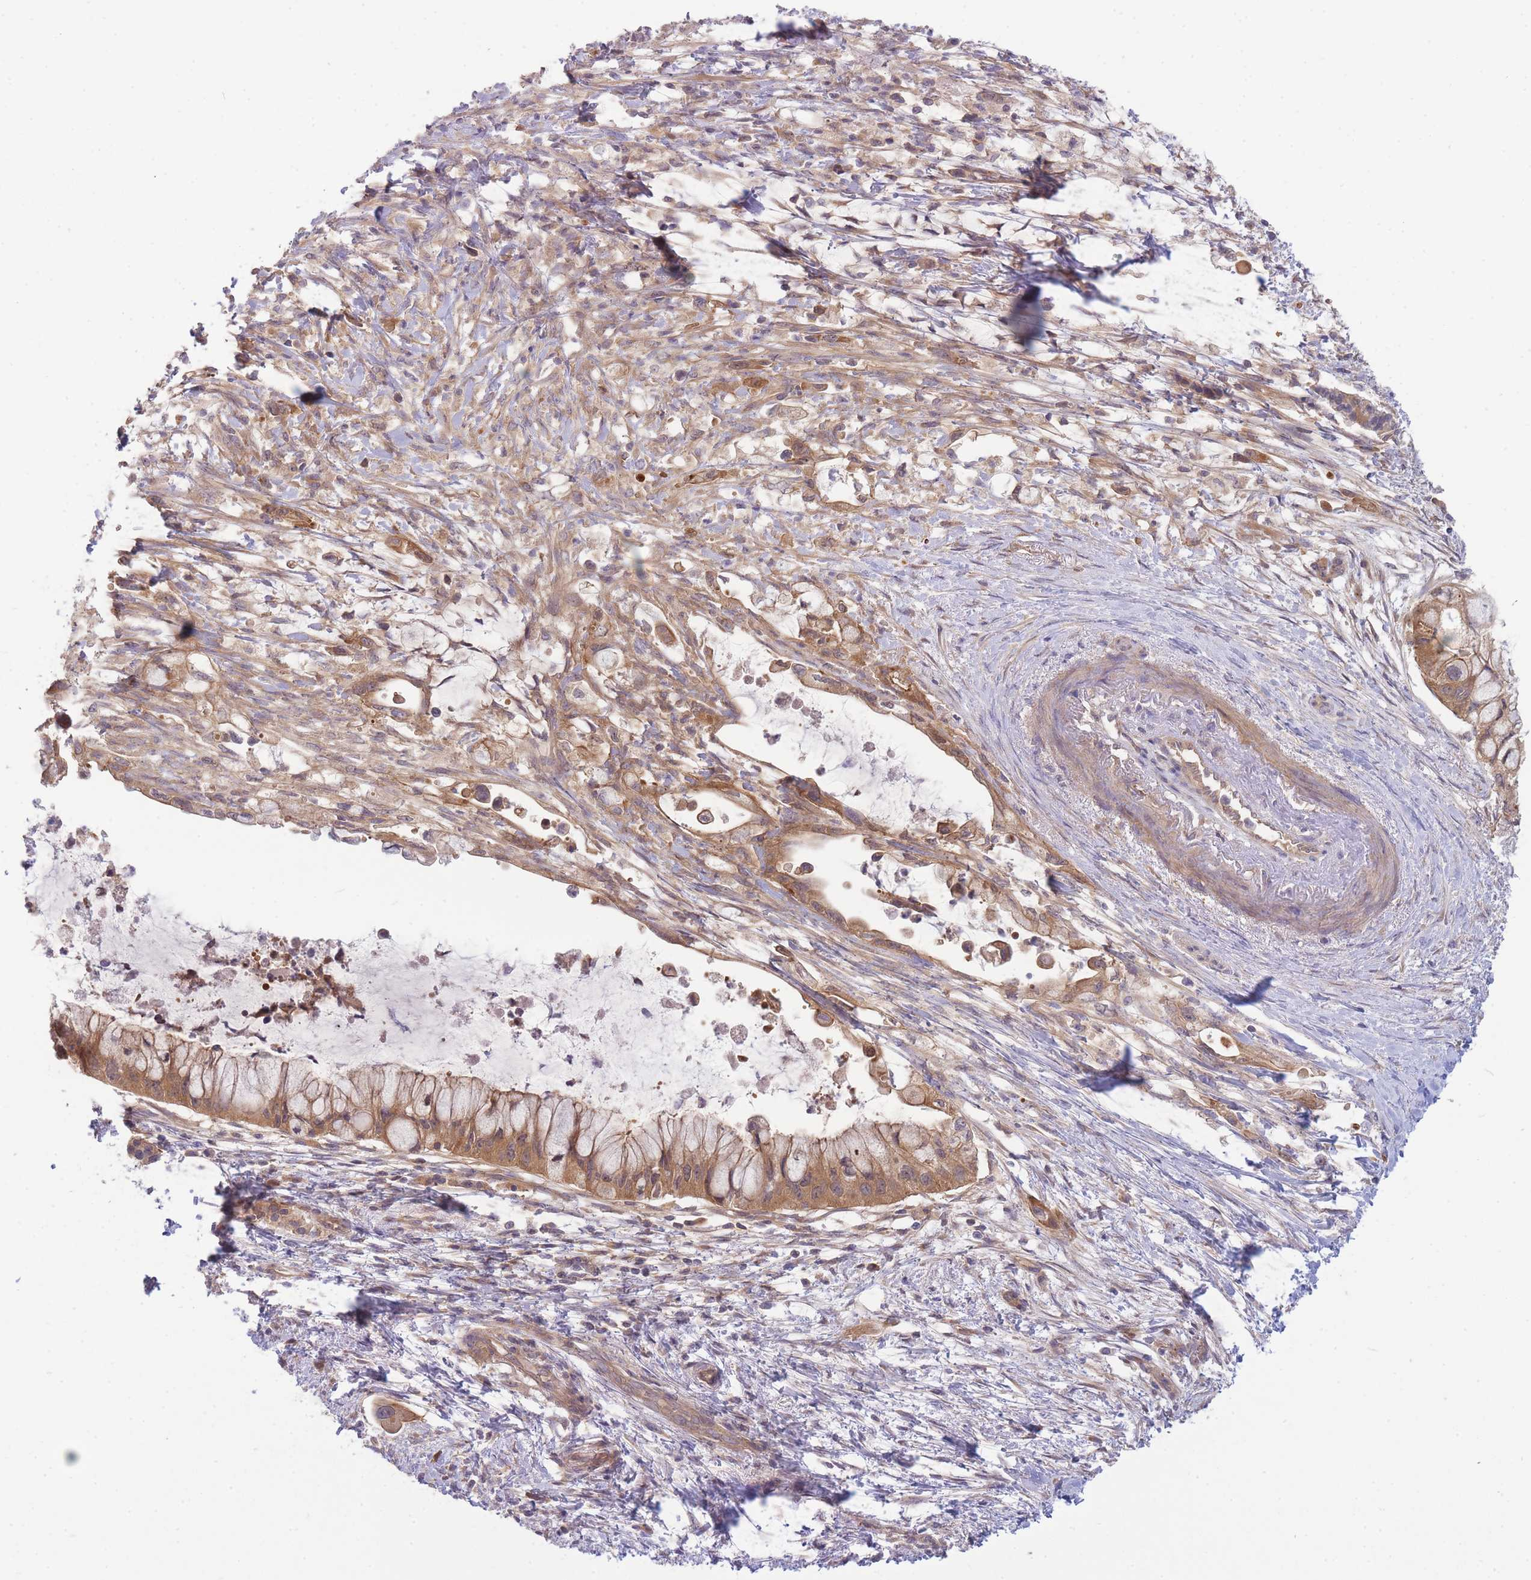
{"staining": {"intensity": "moderate", "quantity": ">75%", "location": "cytoplasmic/membranous"}, "tissue": "pancreatic cancer", "cell_type": "Tumor cells", "image_type": "cancer", "snomed": [{"axis": "morphology", "description": "Adenocarcinoma, NOS"}, {"axis": "topography", "description": "Pancreas"}], "caption": "A micrograph of pancreatic cancer (adenocarcinoma) stained for a protein displays moderate cytoplasmic/membranous brown staining in tumor cells.", "gene": "PFDN6", "patient": {"sex": "male", "age": 48}}